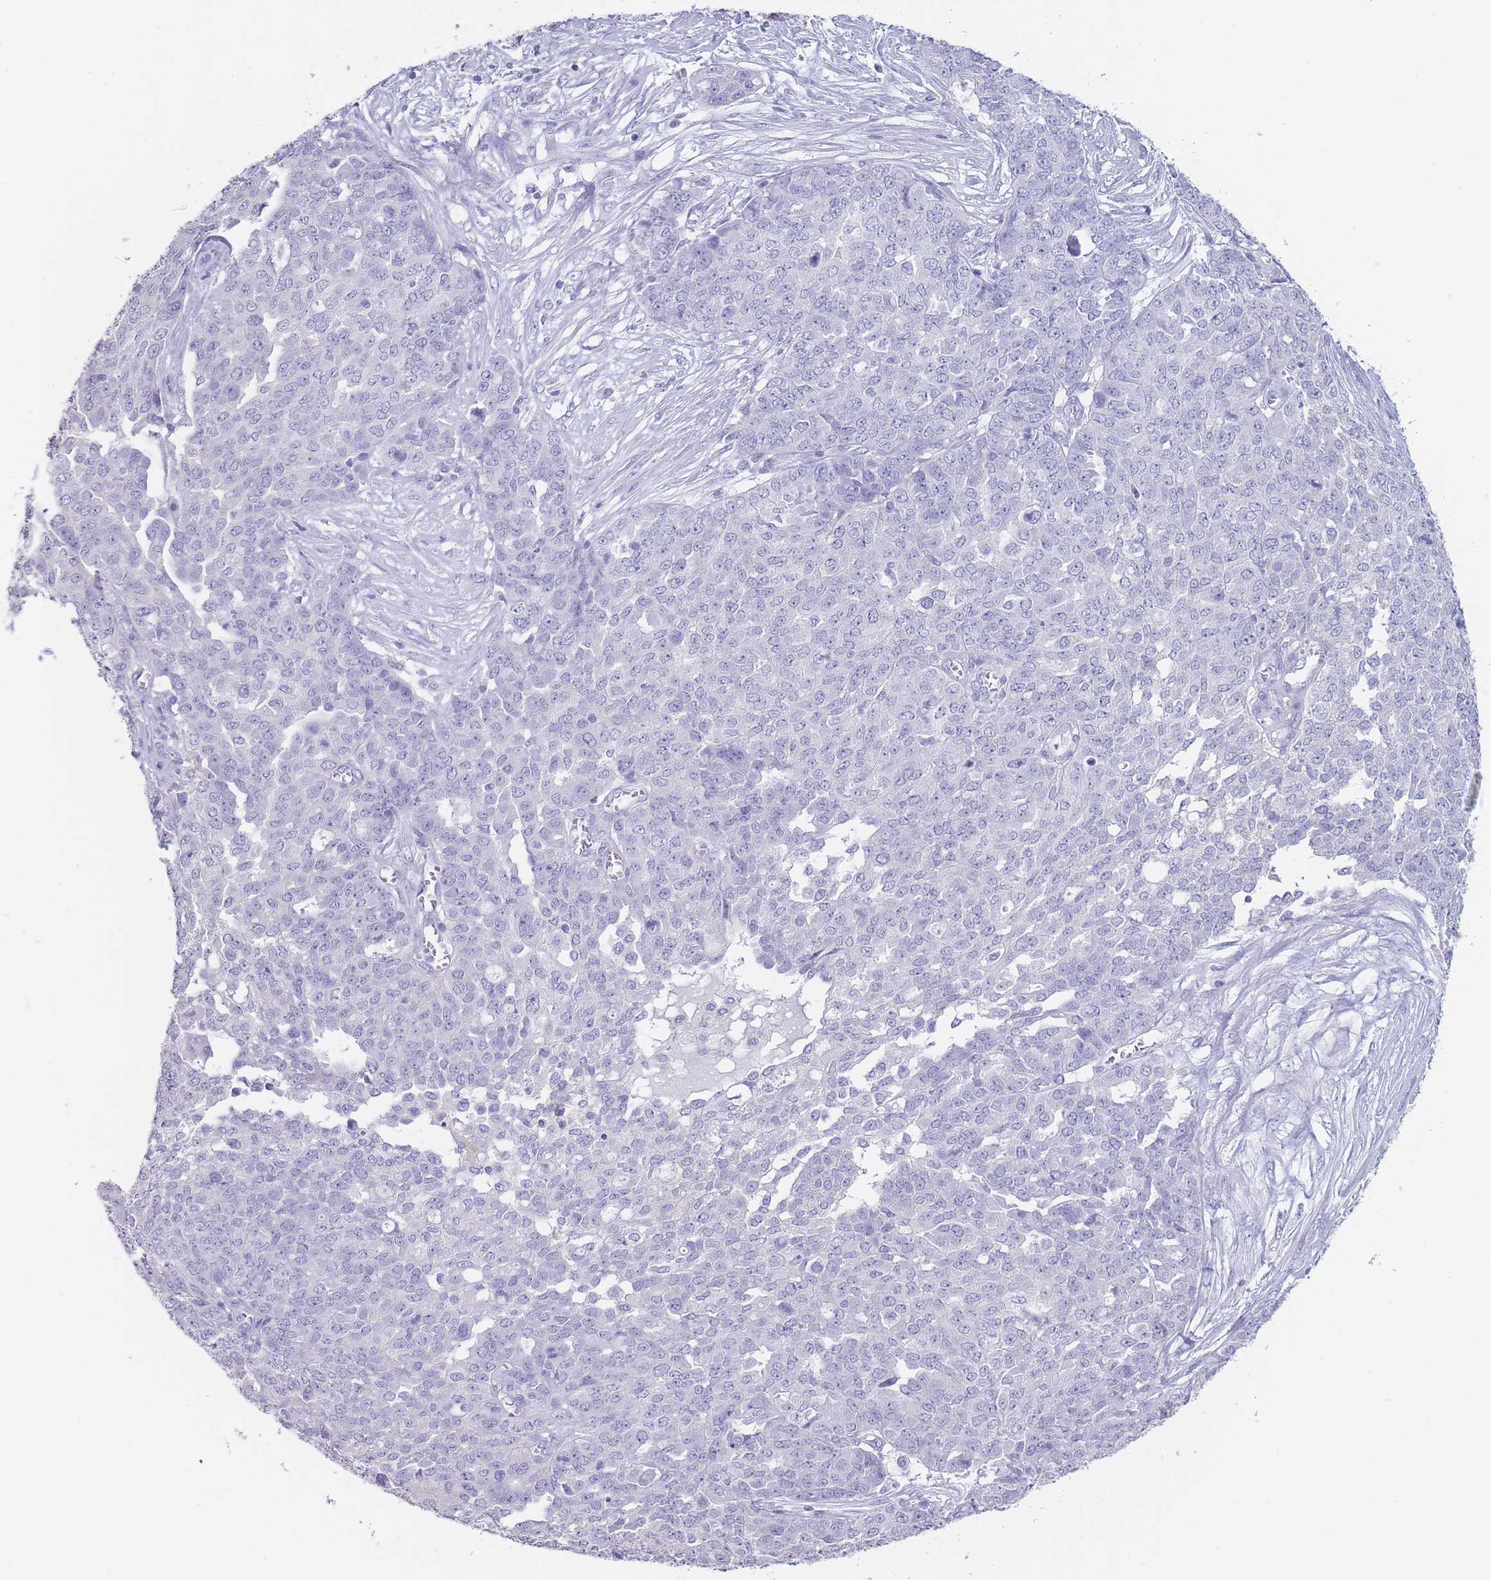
{"staining": {"intensity": "negative", "quantity": "none", "location": "none"}, "tissue": "ovarian cancer", "cell_type": "Tumor cells", "image_type": "cancer", "snomed": [{"axis": "morphology", "description": "Cystadenocarcinoma, serous, NOS"}, {"axis": "topography", "description": "Soft tissue"}, {"axis": "topography", "description": "Ovary"}], "caption": "Ovarian cancer was stained to show a protein in brown. There is no significant staining in tumor cells.", "gene": "CD37", "patient": {"sex": "female", "age": 57}}